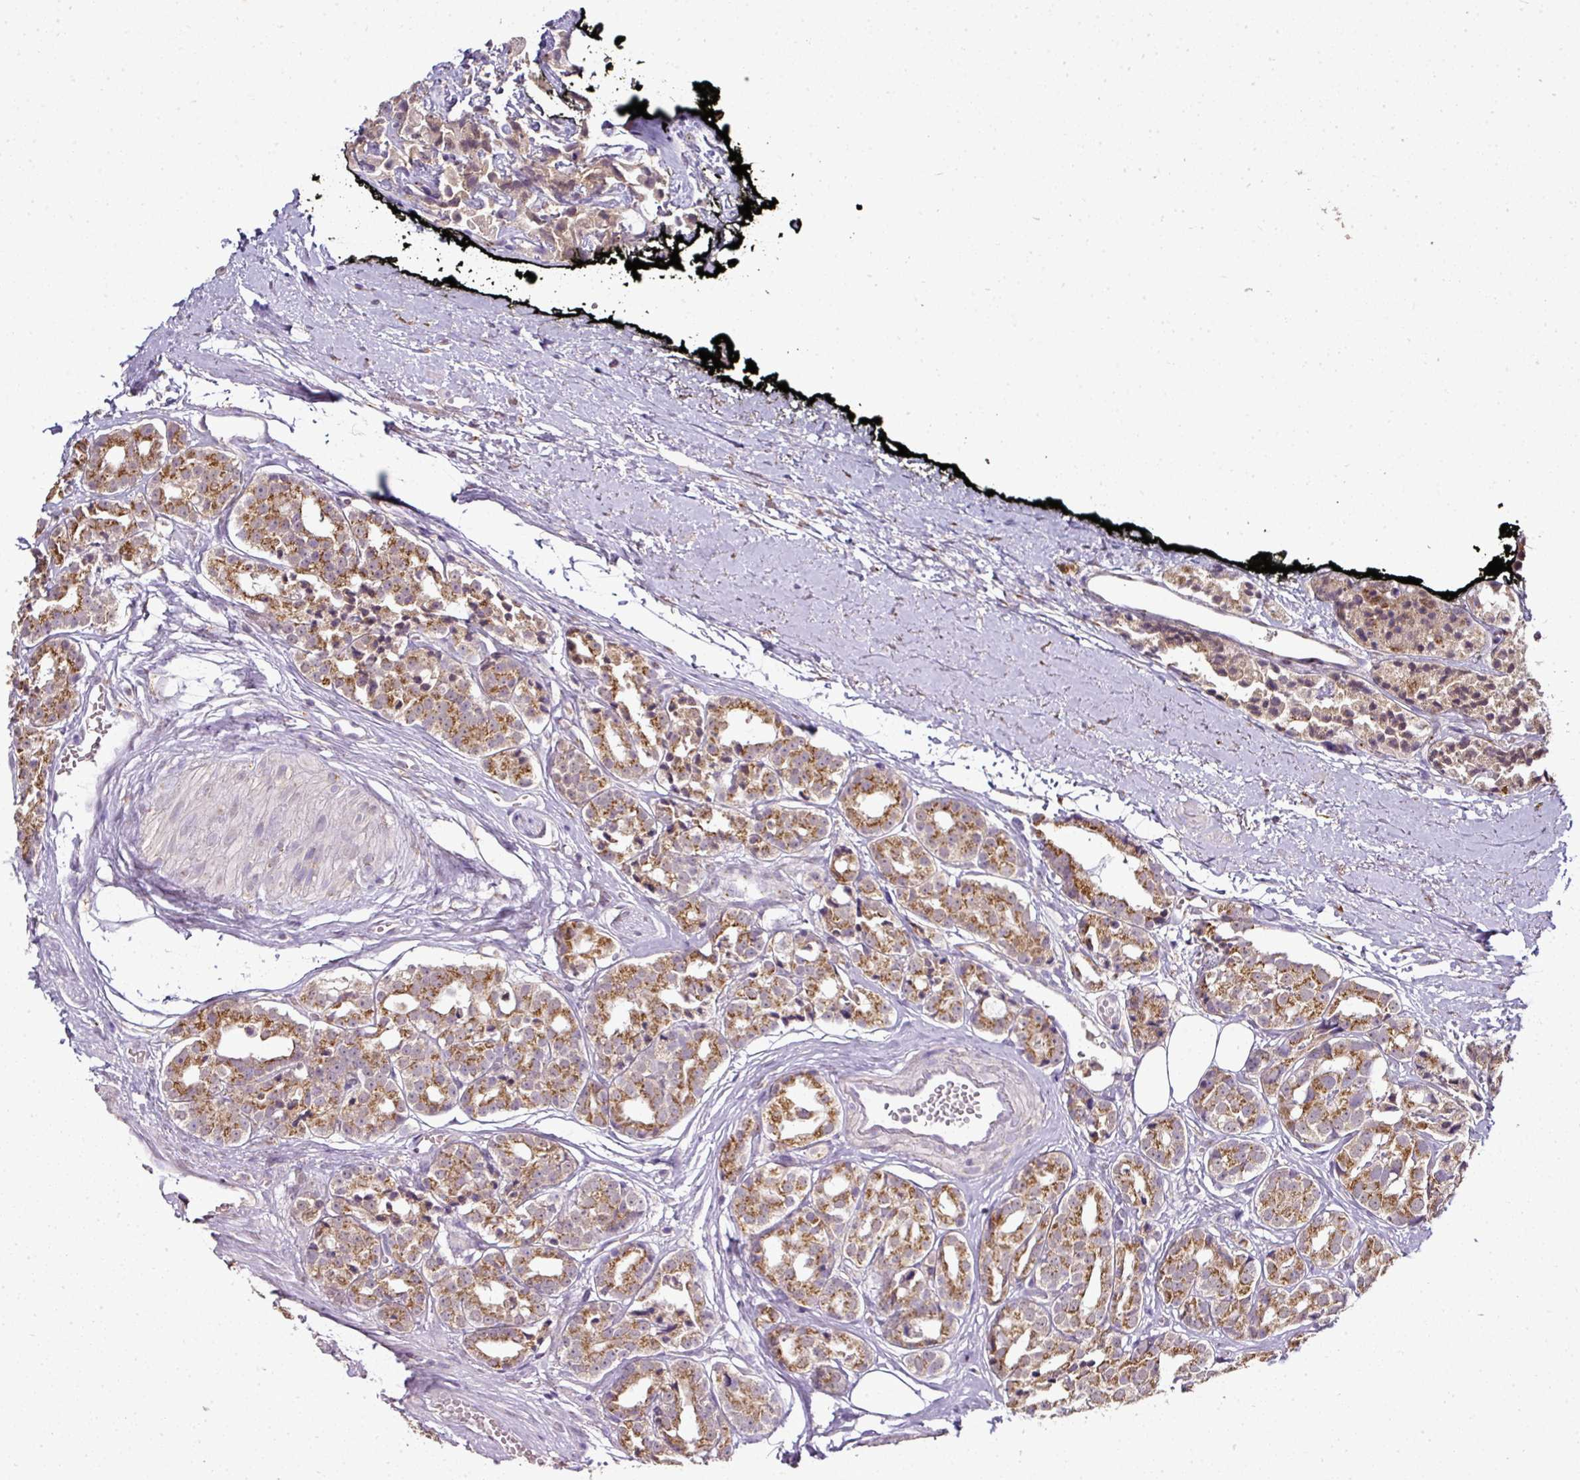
{"staining": {"intensity": "moderate", "quantity": ">75%", "location": "cytoplasmic/membranous"}, "tissue": "prostate cancer", "cell_type": "Tumor cells", "image_type": "cancer", "snomed": [{"axis": "morphology", "description": "Adenocarcinoma, High grade"}, {"axis": "topography", "description": "Prostate"}], "caption": "This is an image of immunohistochemistry (IHC) staining of high-grade adenocarcinoma (prostate), which shows moderate positivity in the cytoplasmic/membranous of tumor cells.", "gene": "JPH2", "patient": {"sex": "male", "age": 71}}